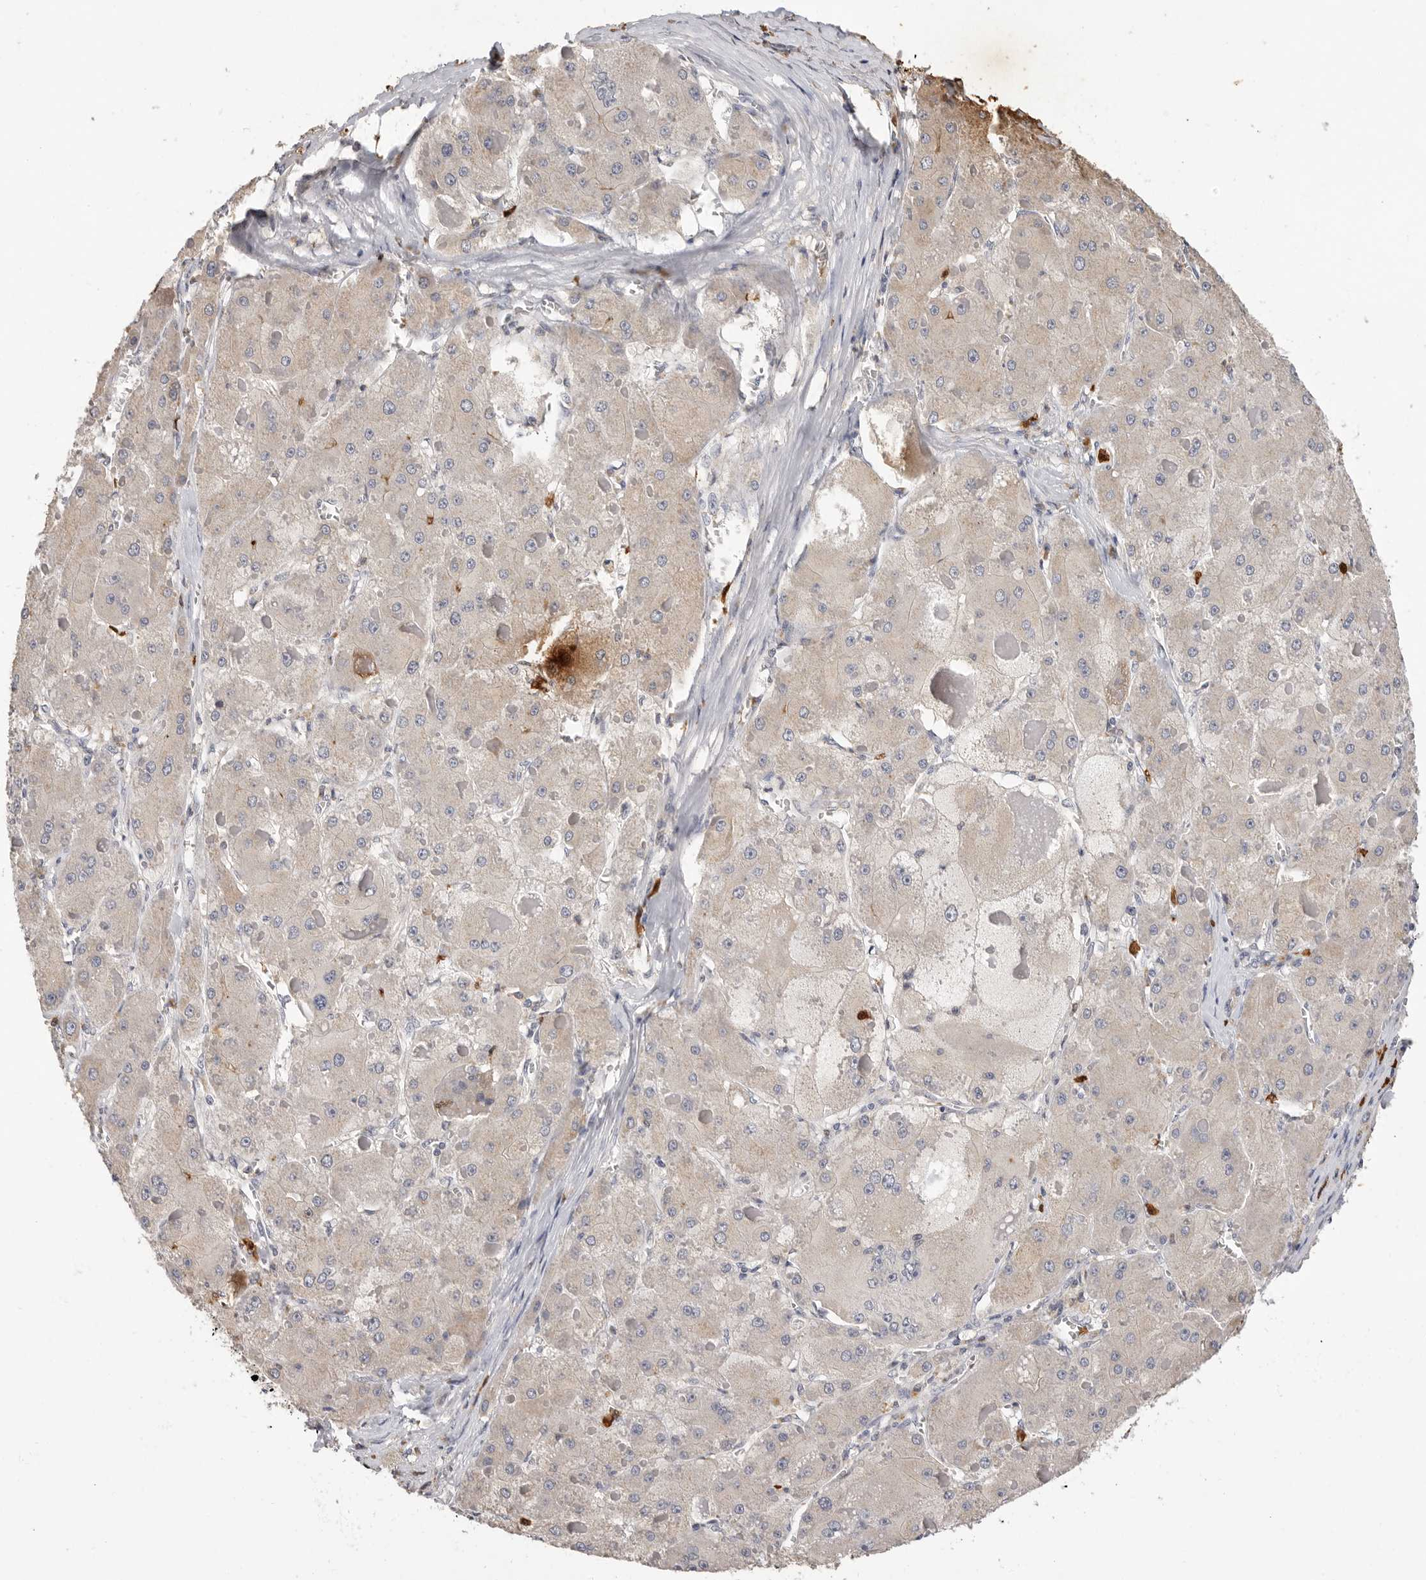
{"staining": {"intensity": "negative", "quantity": "none", "location": "none"}, "tissue": "liver cancer", "cell_type": "Tumor cells", "image_type": "cancer", "snomed": [{"axis": "morphology", "description": "Carcinoma, Hepatocellular, NOS"}, {"axis": "topography", "description": "Liver"}], "caption": "The micrograph shows no significant staining in tumor cells of liver hepatocellular carcinoma.", "gene": "LTBR", "patient": {"sex": "female", "age": 73}}